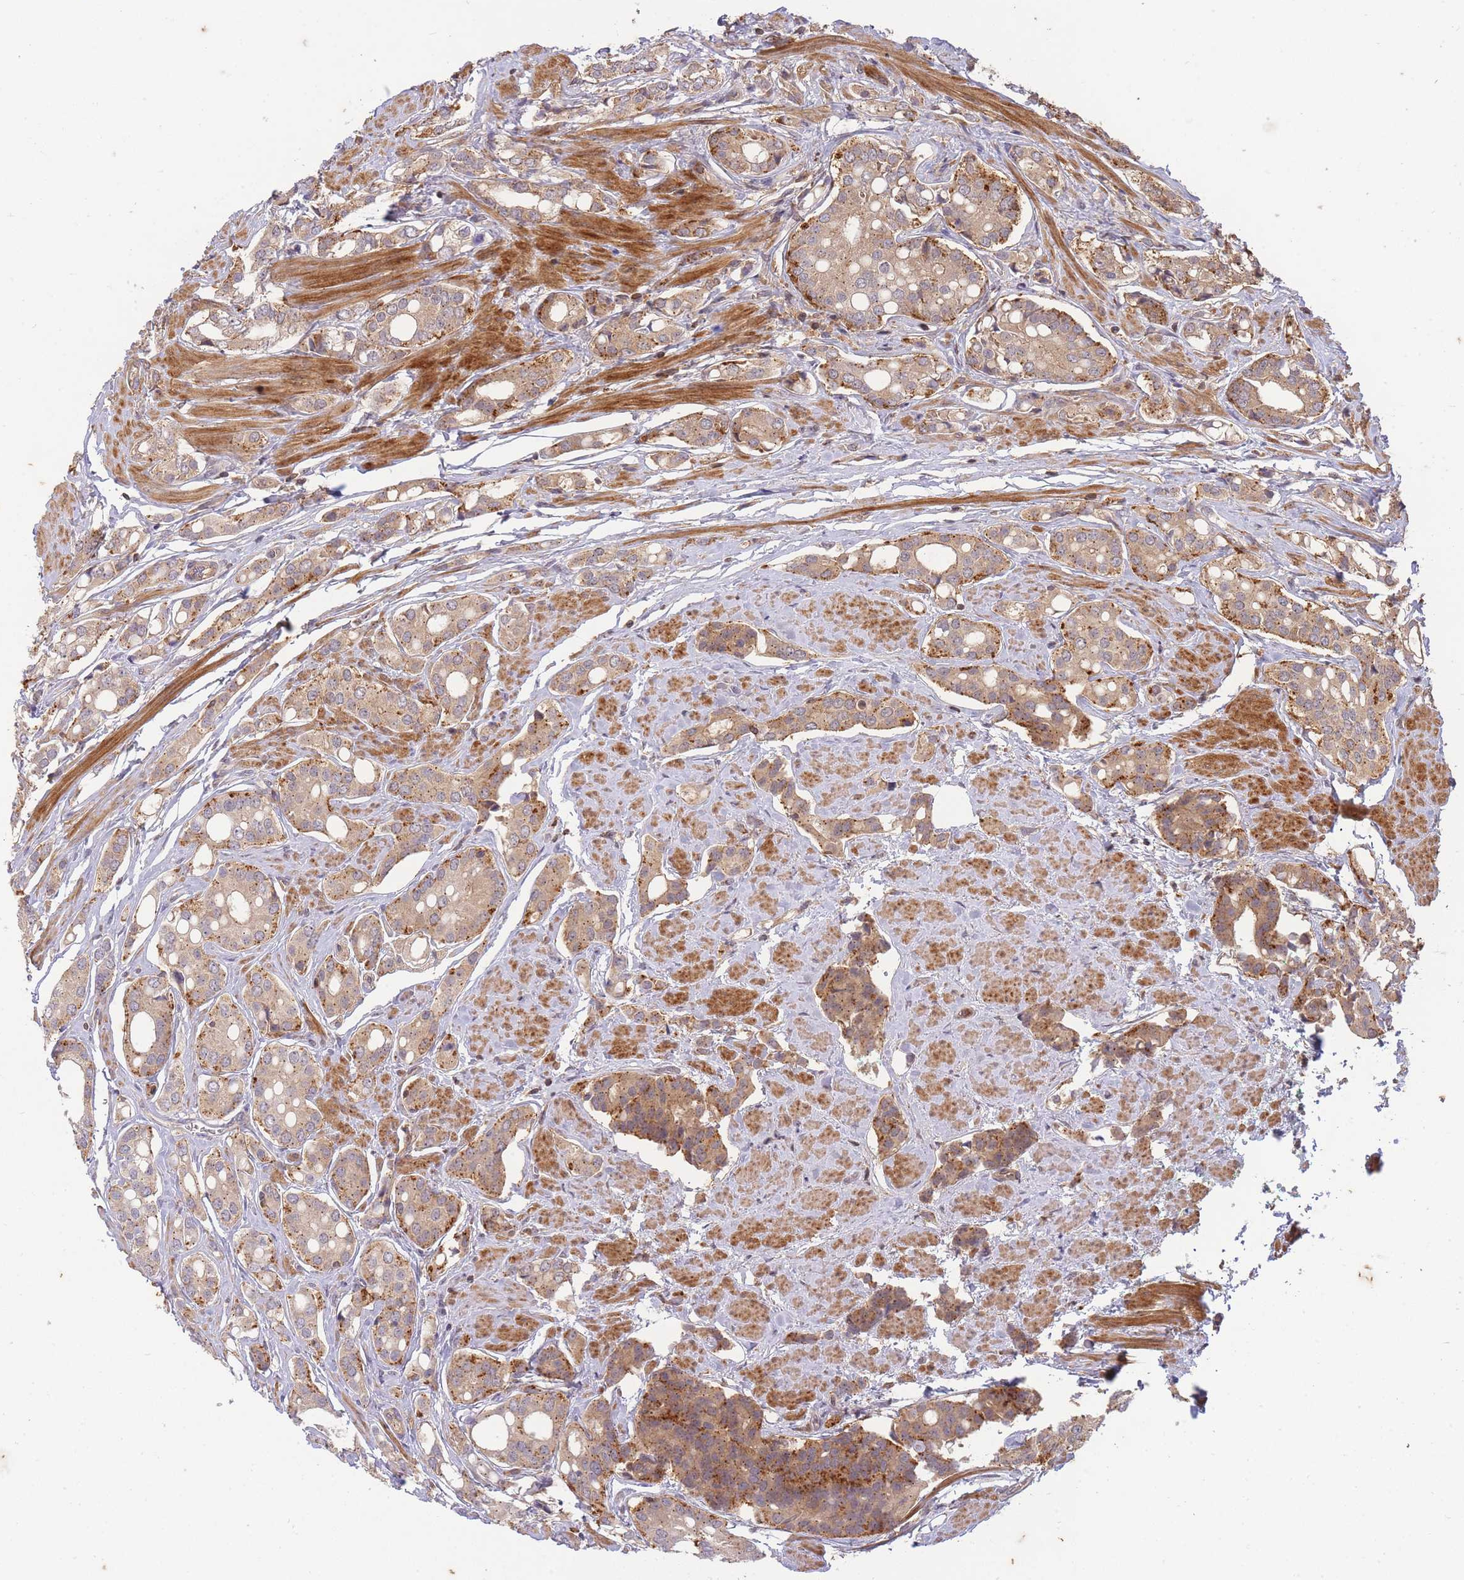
{"staining": {"intensity": "weak", "quantity": ">75%", "location": "cytoplasmic/membranous"}, "tissue": "prostate cancer", "cell_type": "Tumor cells", "image_type": "cancer", "snomed": [{"axis": "morphology", "description": "Adenocarcinoma, High grade"}, {"axis": "topography", "description": "Prostate"}], "caption": "Protein positivity by IHC exhibits weak cytoplasmic/membranous positivity in approximately >75% of tumor cells in prostate high-grade adenocarcinoma.", "gene": "ST8SIA4", "patient": {"sex": "male", "age": 71}}